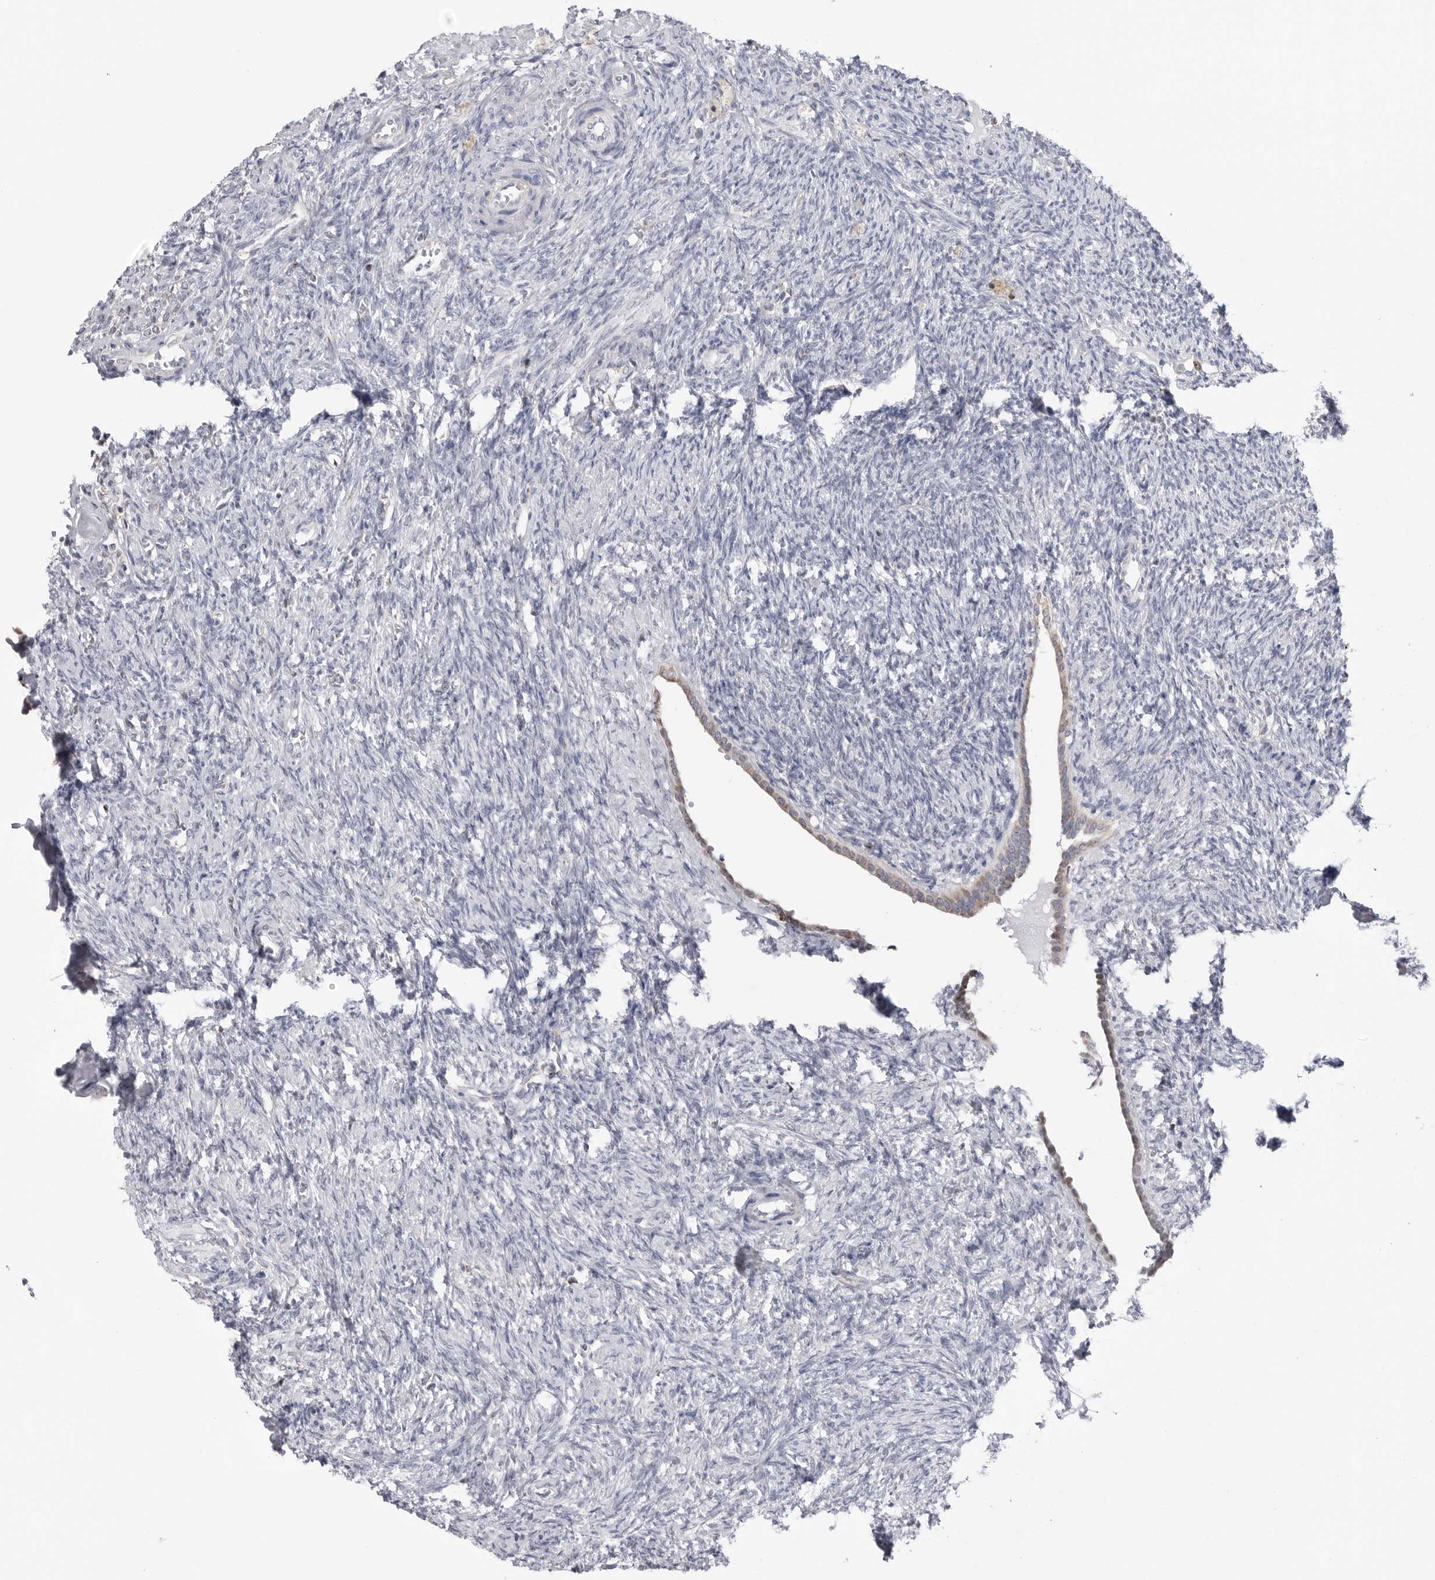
{"staining": {"intensity": "negative", "quantity": "none", "location": "none"}, "tissue": "ovary", "cell_type": "Ovarian stroma cells", "image_type": "normal", "snomed": [{"axis": "morphology", "description": "Normal tissue, NOS"}, {"axis": "topography", "description": "Ovary"}], "caption": "Ovarian stroma cells are negative for protein expression in unremarkable human ovary. (Brightfield microscopy of DAB immunohistochemistry at high magnification).", "gene": "COX5A", "patient": {"sex": "female", "age": 41}}